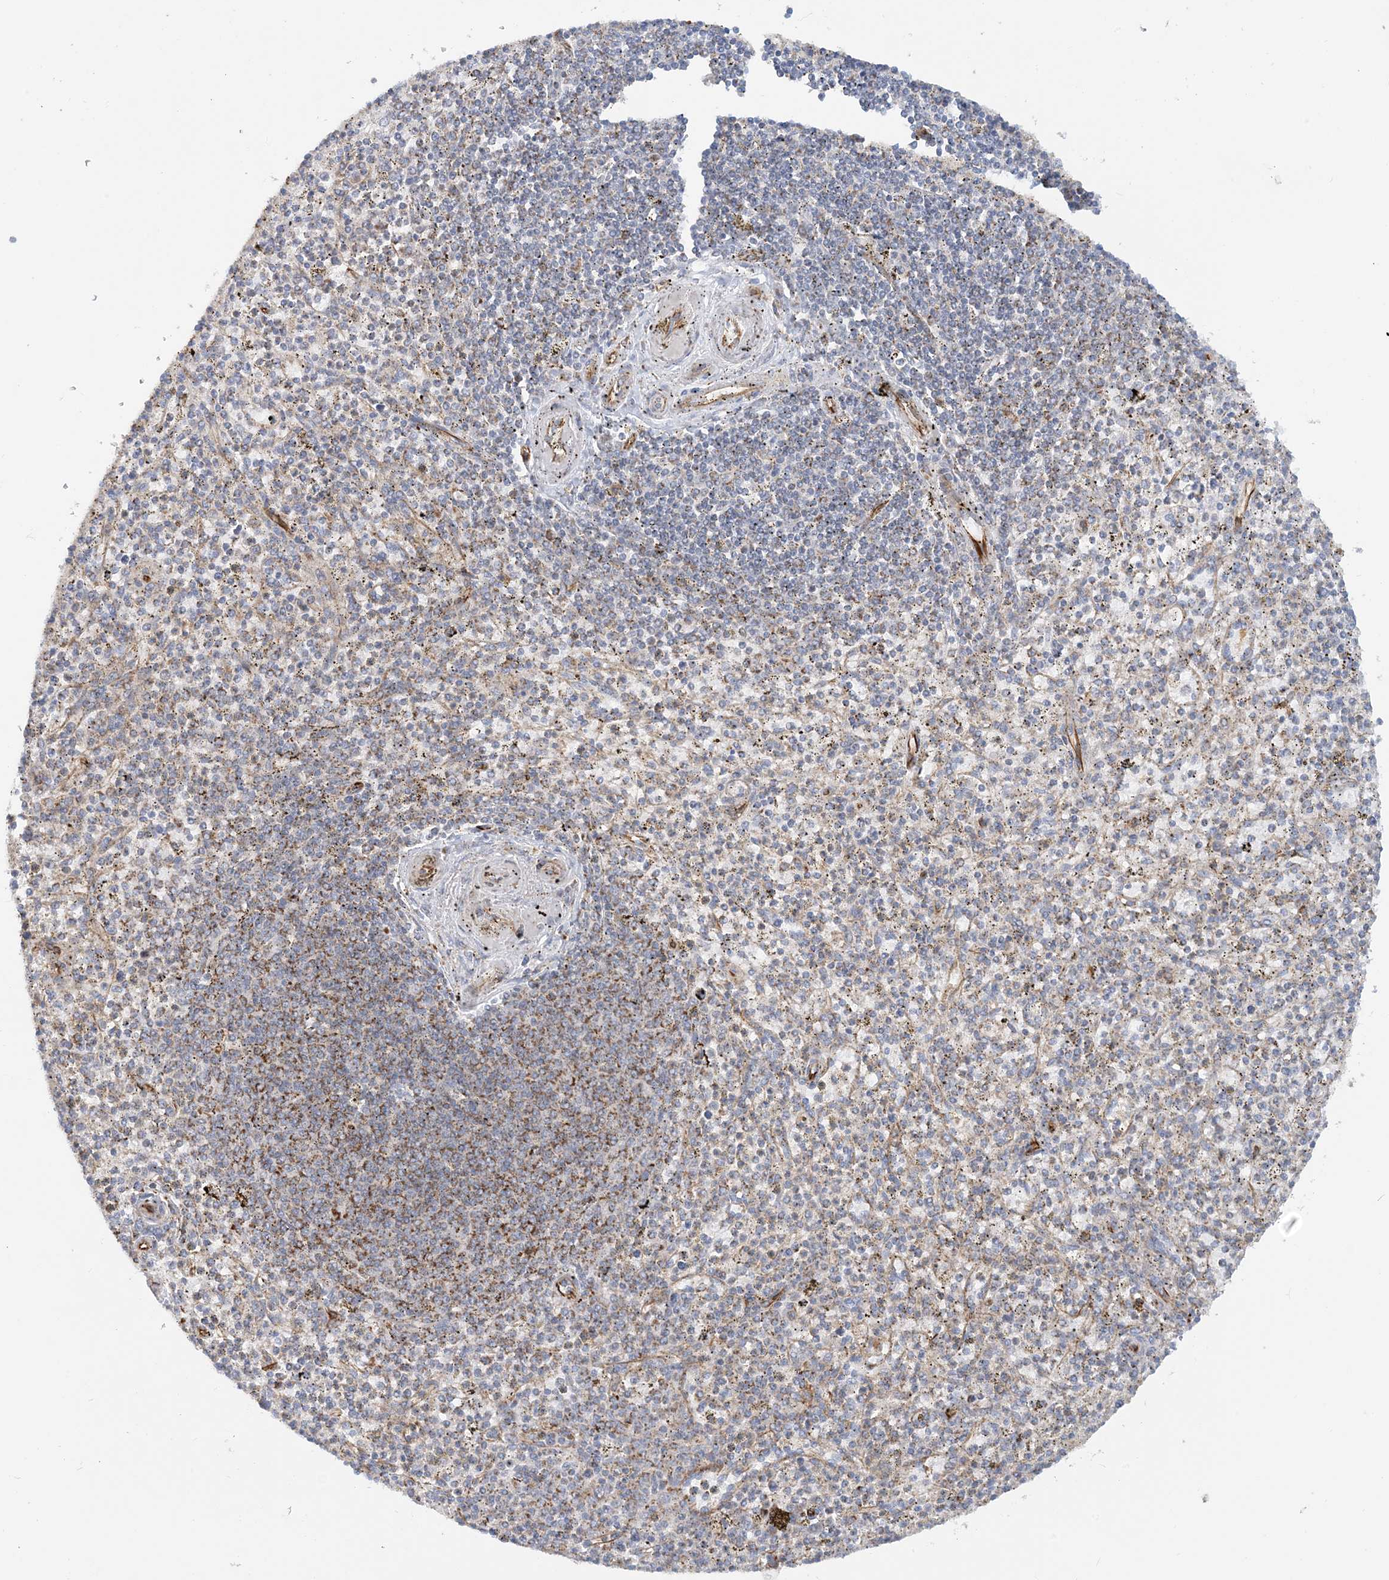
{"staining": {"intensity": "moderate", "quantity": "25%-75%", "location": "cytoplasmic/membranous"}, "tissue": "spleen", "cell_type": "Cells in red pulp", "image_type": "normal", "snomed": [{"axis": "morphology", "description": "Normal tissue, NOS"}, {"axis": "topography", "description": "Spleen"}], "caption": "This is a photomicrograph of immunohistochemistry staining of unremarkable spleen, which shows moderate expression in the cytoplasmic/membranous of cells in red pulp.", "gene": "COA3", "patient": {"sex": "male", "age": 72}}